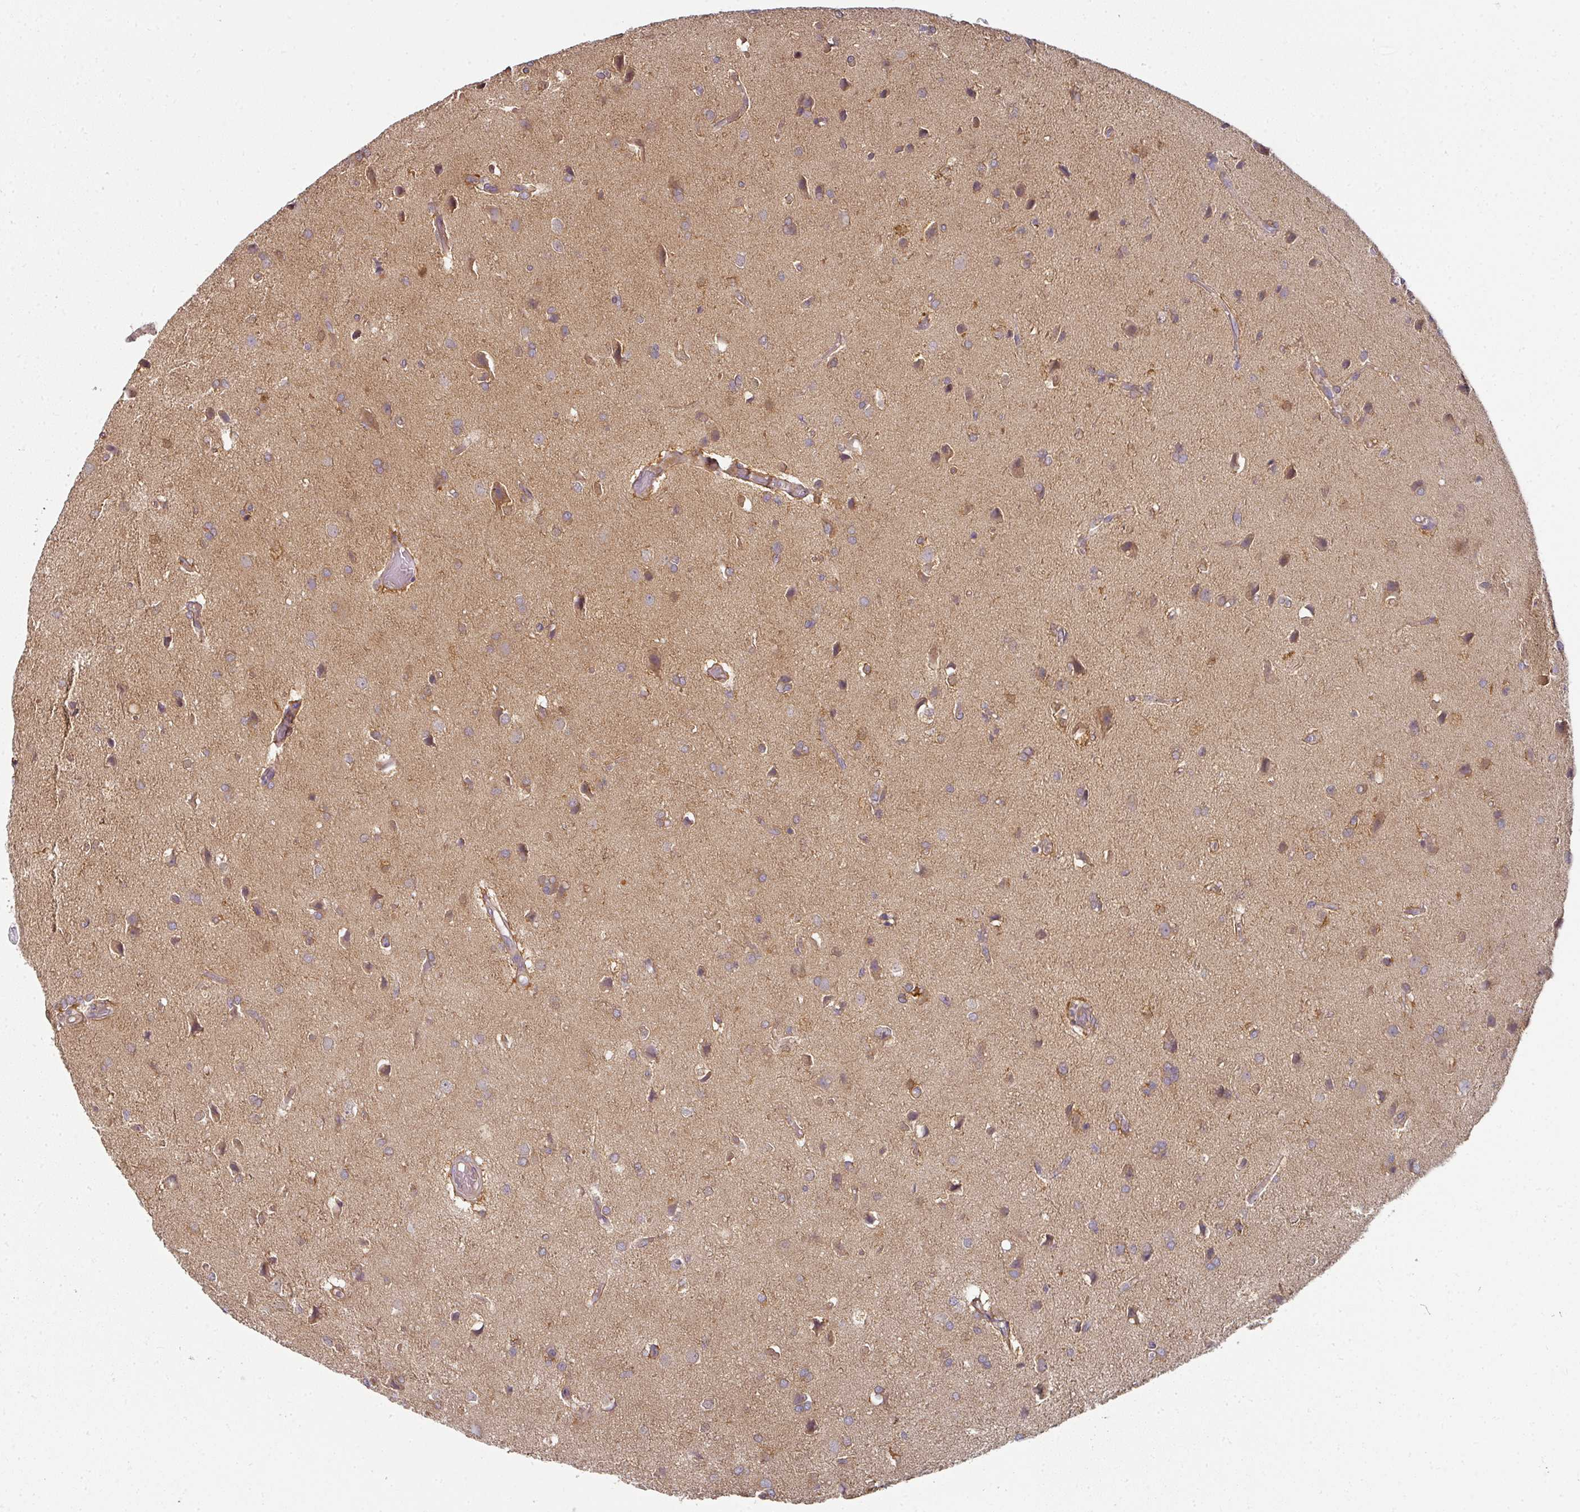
{"staining": {"intensity": "moderate", "quantity": ">75%", "location": "cytoplasmic/membranous"}, "tissue": "glioma", "cell_type": "Tumor cells", "image_type": "cancer", "snomed": [{"axis": "morphology", "description": "Glioma, malignant, High grade"}, {"axis": "topography", "description": "Brain"}], "caption": "An IHC image of neoplastic tissue is shown. Protein staining in brown shows moderate cytoplasmic/membranous positivity in malignant high-grade glioma within tumor cells. Using DAB (3,3'-diaminobenzidine) (brown) and hematoxylin (blue) stains, captured at high magnification using brightfield microscopy.", "gene": "MAP2K2", "patient": {"sex": "female", "age": 50}}